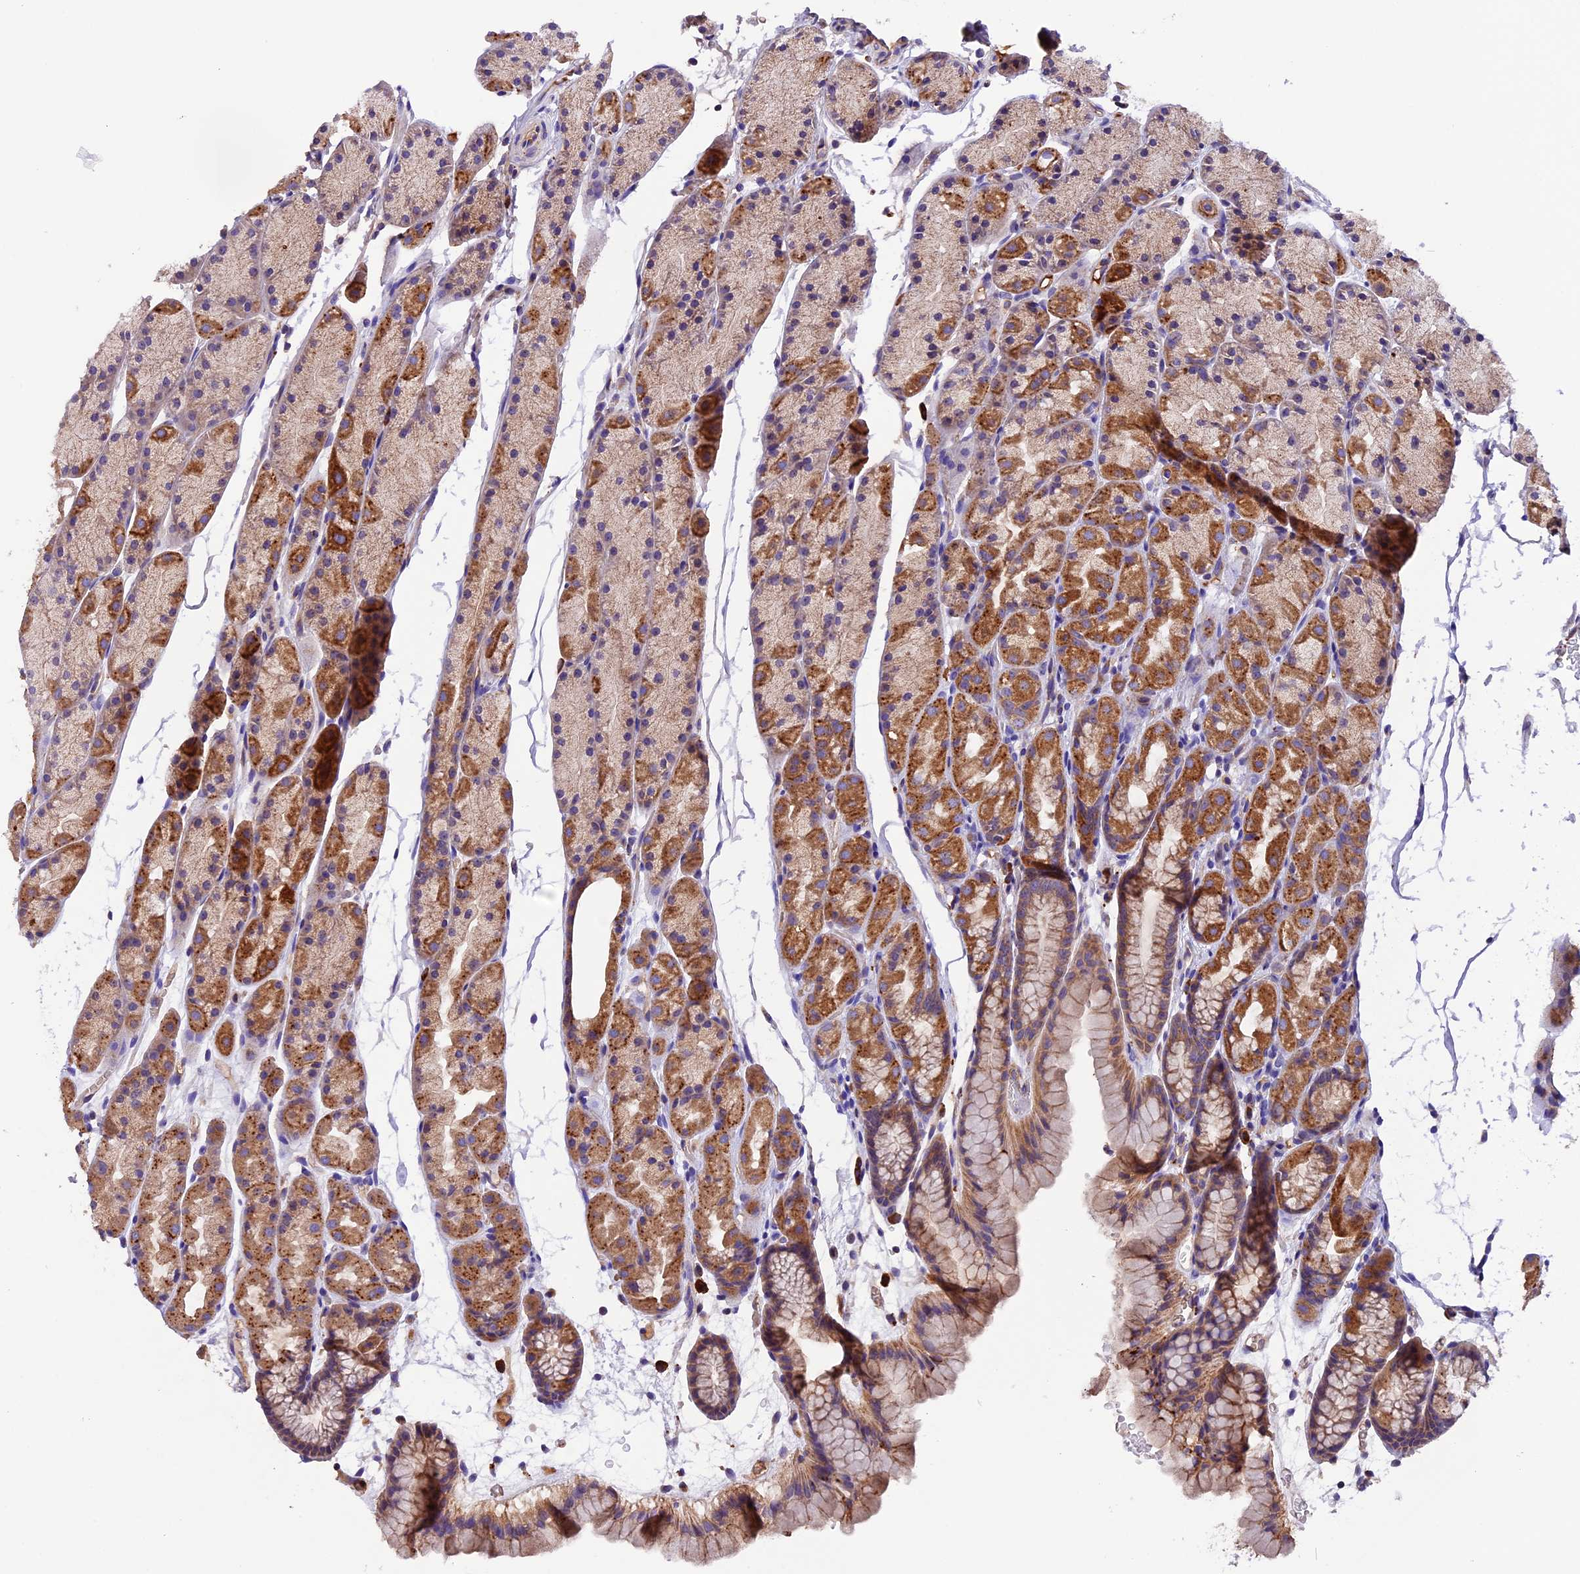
{"staining": {"intensity": "moderate", "quantity": ">75%", "location": "cytoplasmic/membranous"}, "tissue": "stomach", "cell_type": "Glandular cells", "image_type": "normal", "snomed": [{"axis": "morphology", "description": "Normal tissue, NOS"}, {"axis": "topography", "description": "Stomach, upper"}, {"axis": "topography", "description": "Stomach"}], "caption": "A brown stain labels moderate cytoplasmic/membranous staining of a protein in glandular cells of normal stomach. Nuclei are stained in blue.", "gene": "METTL22", "patient": {"sex": "male", "age": 47}}